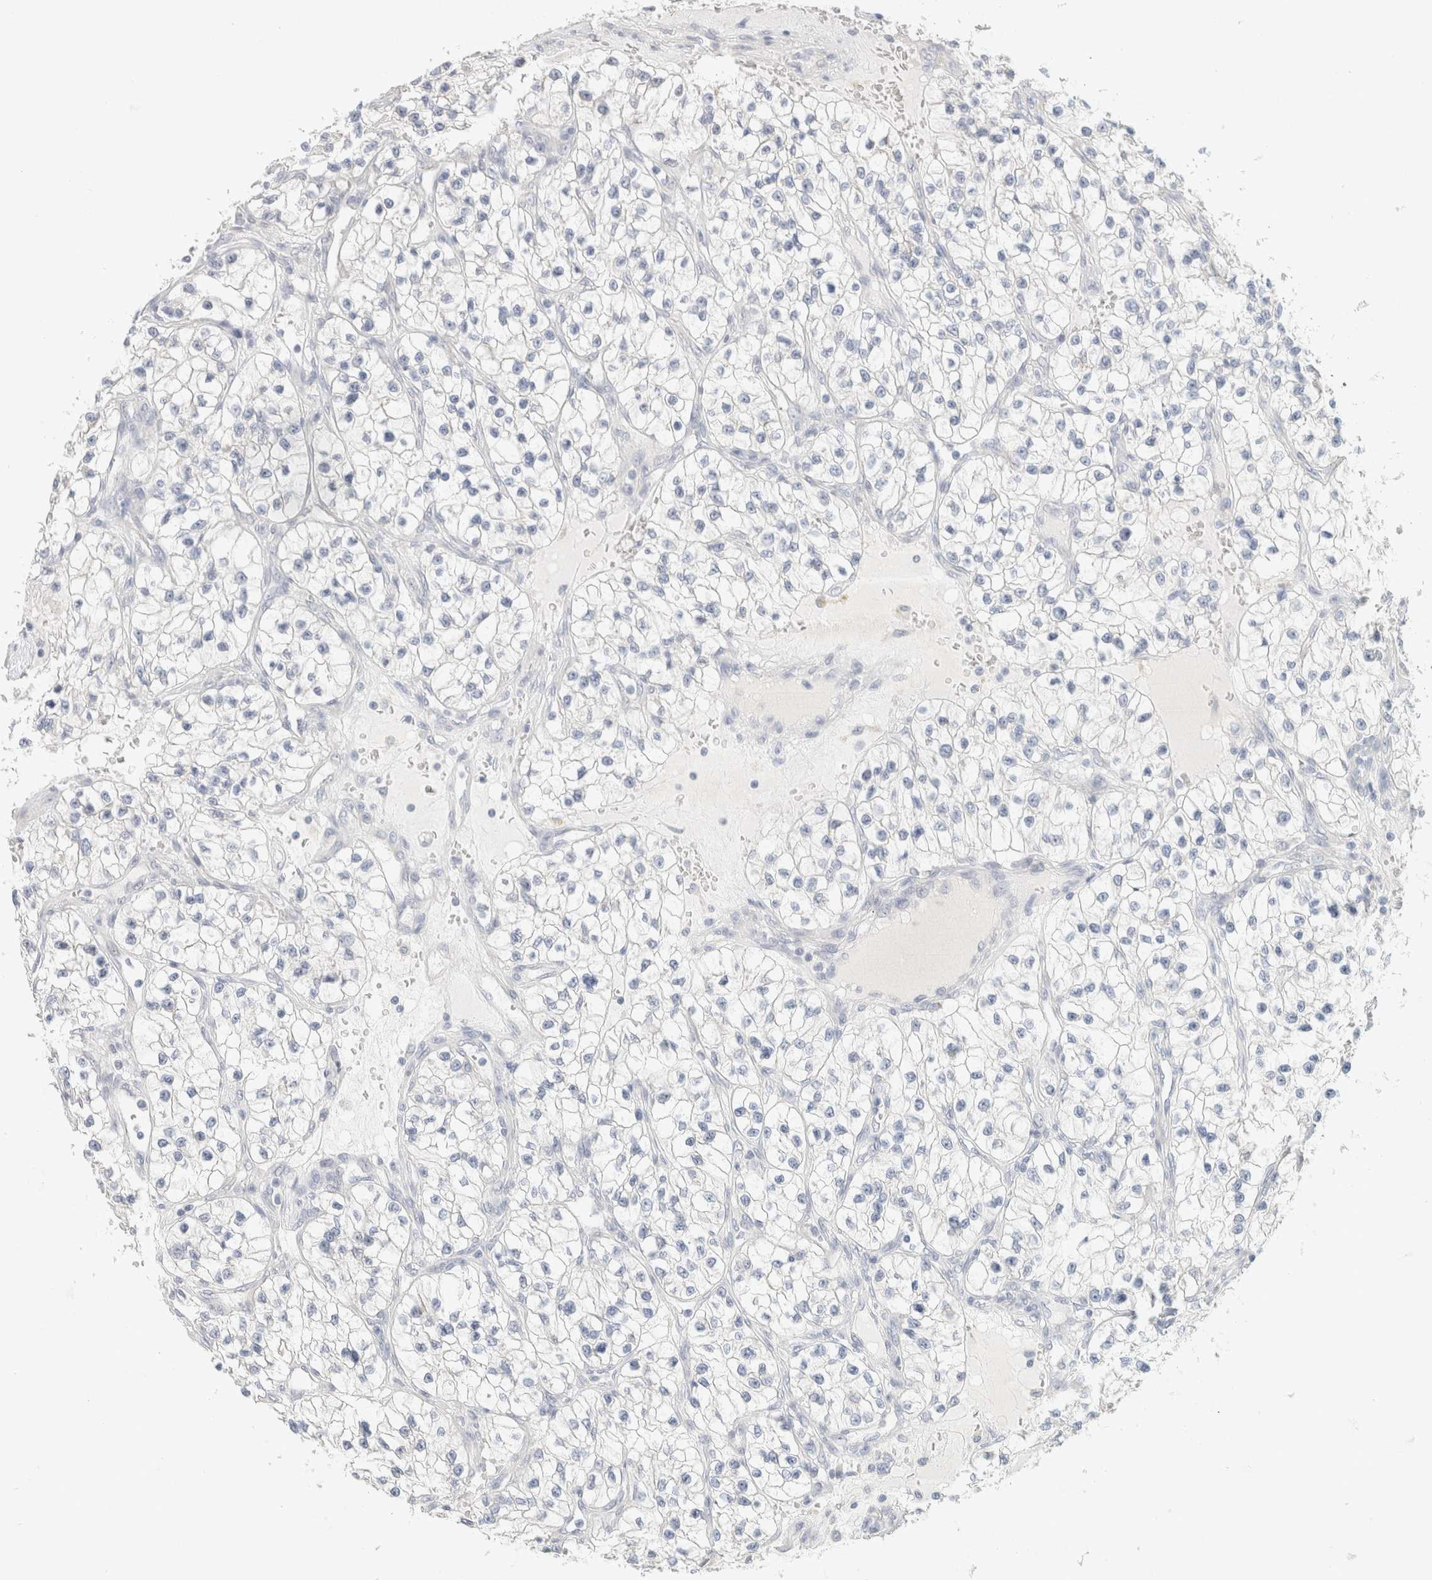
{"staining": {"intensity": "negative", "quantity": "none", "location": "none"}, "tissue": "renal cancer", "cell_type": "Tumor cells", "image_type": "cancer", "snomed": [{"axis": "morphology", "description": "Adenocarcinoma, NOS"}, {"axis": "topography", "description": "Kidney"}], "caption": "This is an immunohistochemistry (IHC) histopathology image of renal cancer (adenocarcinoma). There is no staining in tumor cells.", "gene": "NEFM", "patient": {"sex": "female", "age": 57}}